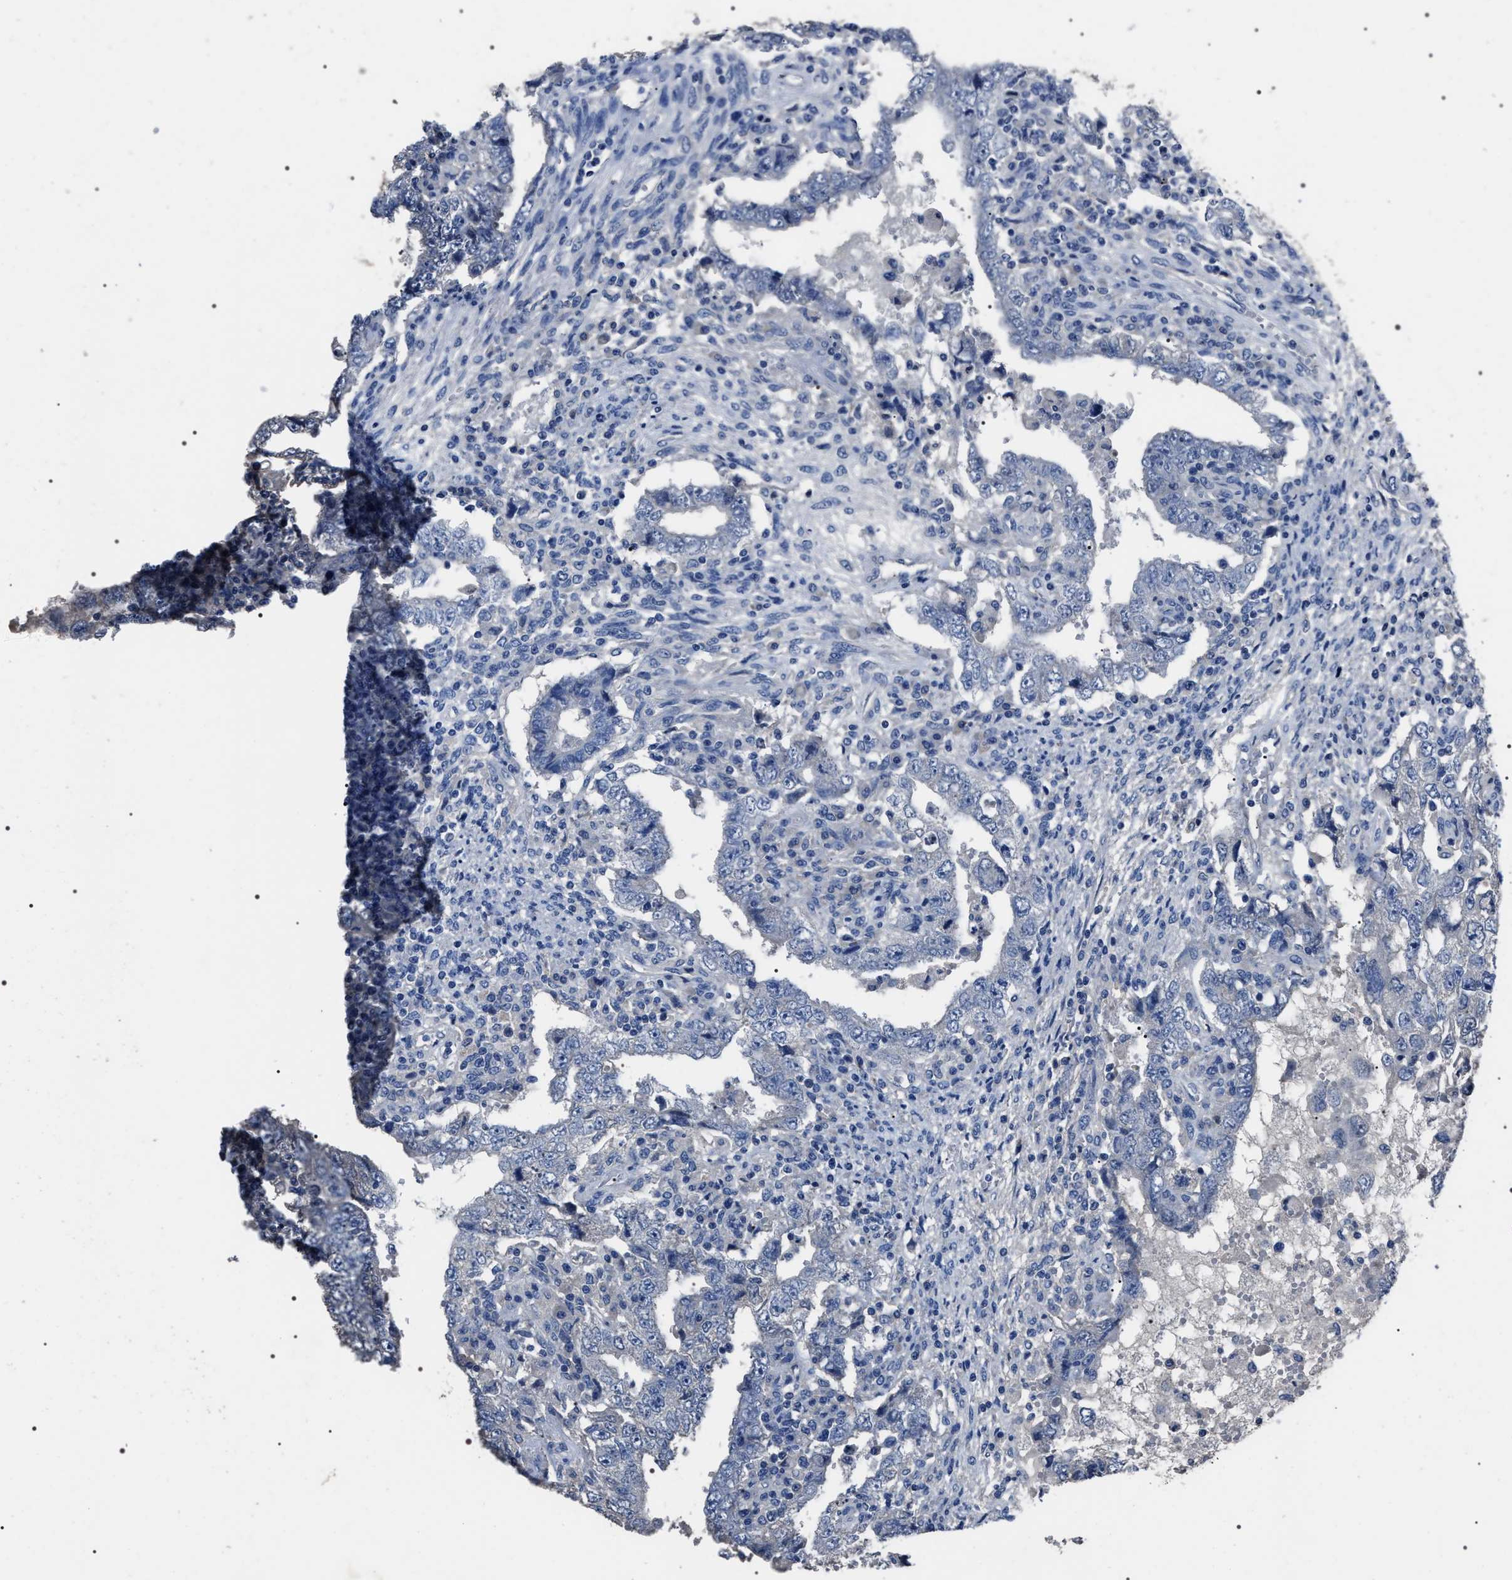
{"staining": {"intensity": "negative", "quantity": "none", "location": "none"}, "tissue": "testis cancer", "cell_type": "Tumor cells", "image_type": "cancer", "snomed": [{"axis": "morphology", "description": "Carcinoma, Embryonal, NOS"}, {"axis": "topography", "description": "Testis"}], "caption": "Immunohistochemistry histopathology image of neoplastic tissue: human testis cancer stained with DAB (3,3'-diaminobenzidine) demonstrates no significant protein positivity in tumor cells.", "gene": "TRIM54", "patient": {"sex": "male", "age": 26}}